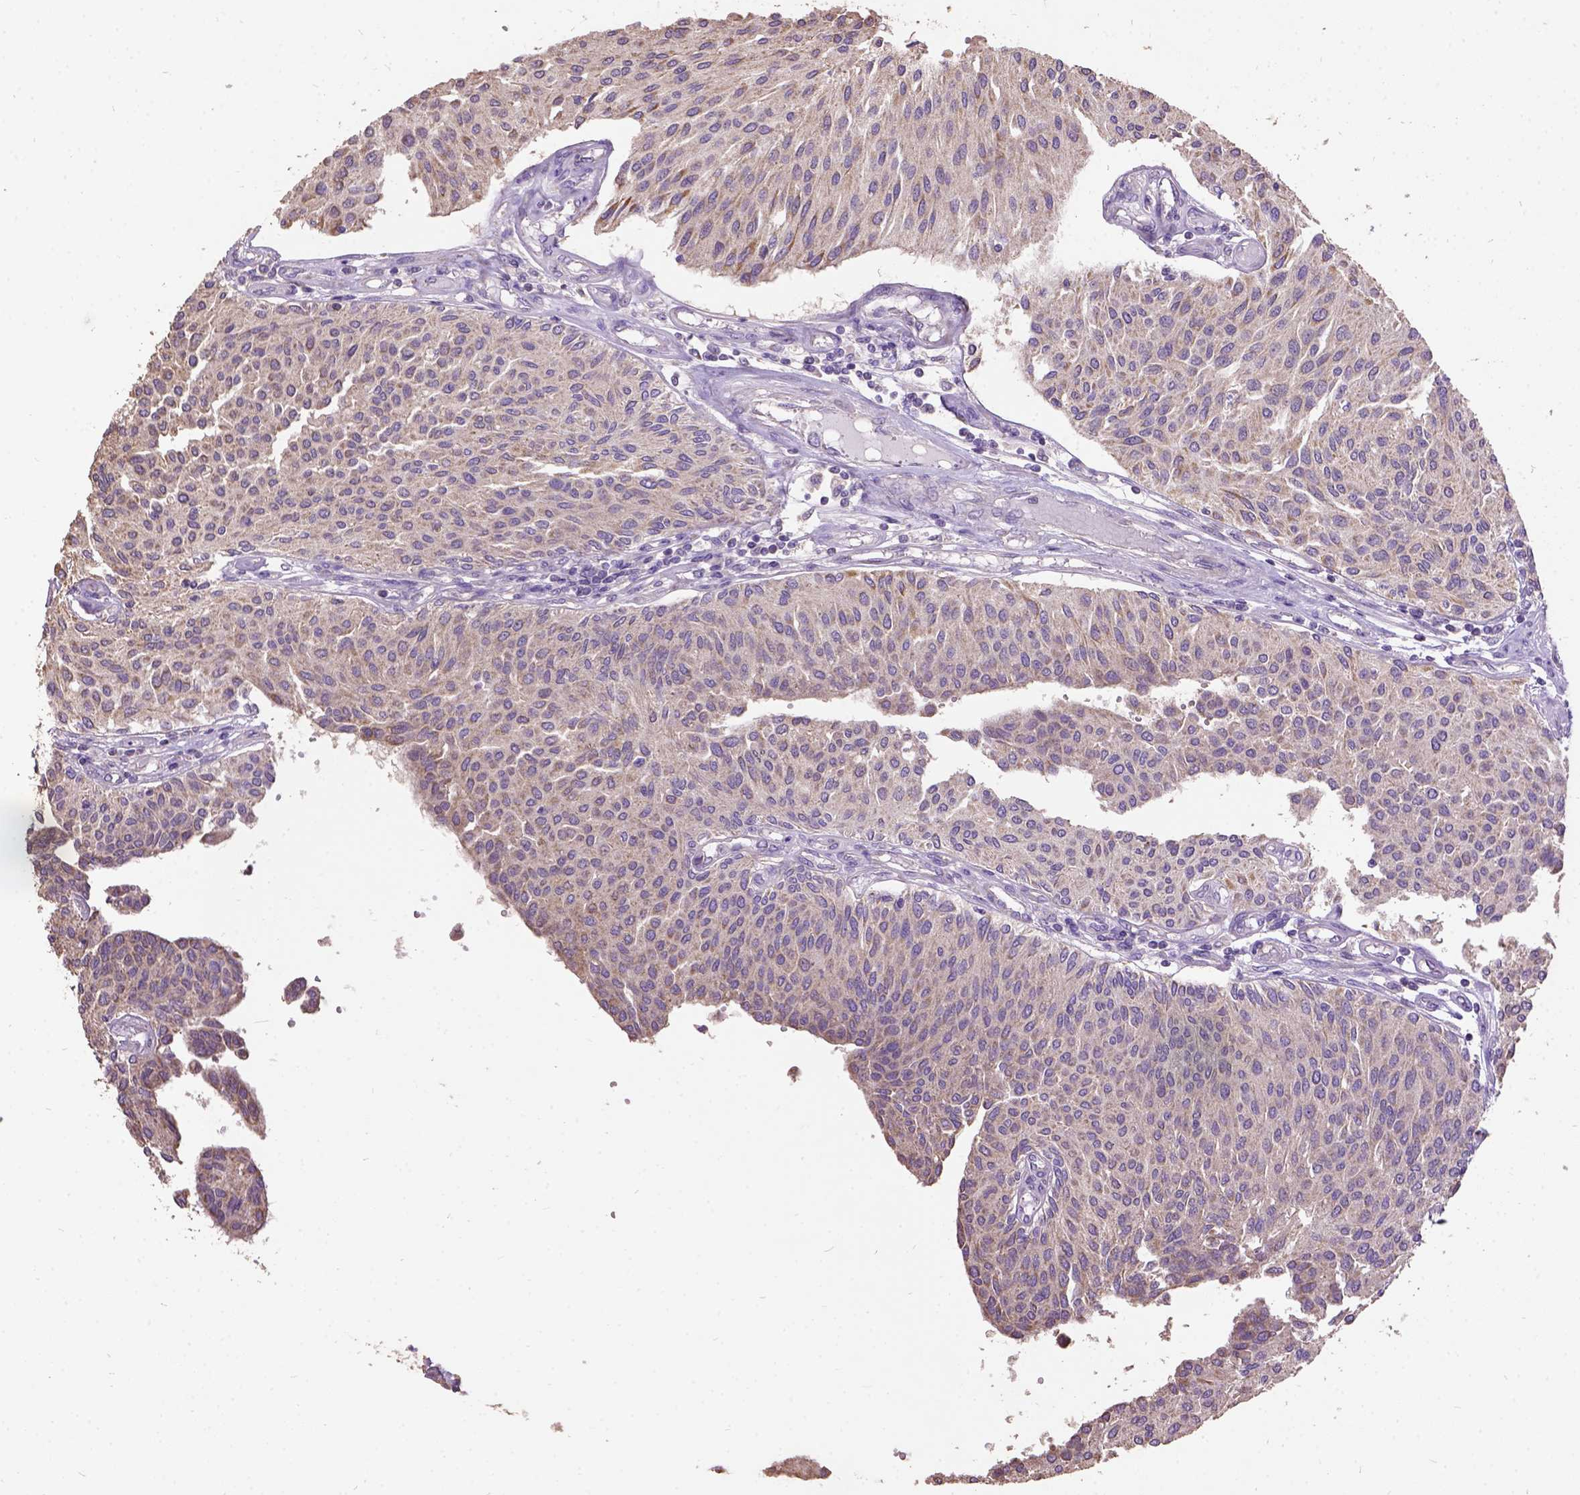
{"staining": {"intensity": "weak", "quantity": "25%-75%", "location": "cytoplasmic/membranous"}, "tissue": "urothelial cancer", "cell_type": "Tumor cells", "image_type": "cancer", "snomed": [{"axis": "morphology", "description": "Urothelial carcinoma, NOS"}, {"axis": "topography", "description": "Urinary bladder"}], "caption": "Protein analysis of urothelial cancer tissue exhibits weak cytoplasmic/membranous positivity in about 25%-75% of tumor cells.", "gene": "DQX1", "patient": {"sex": "male", "age": 55}}